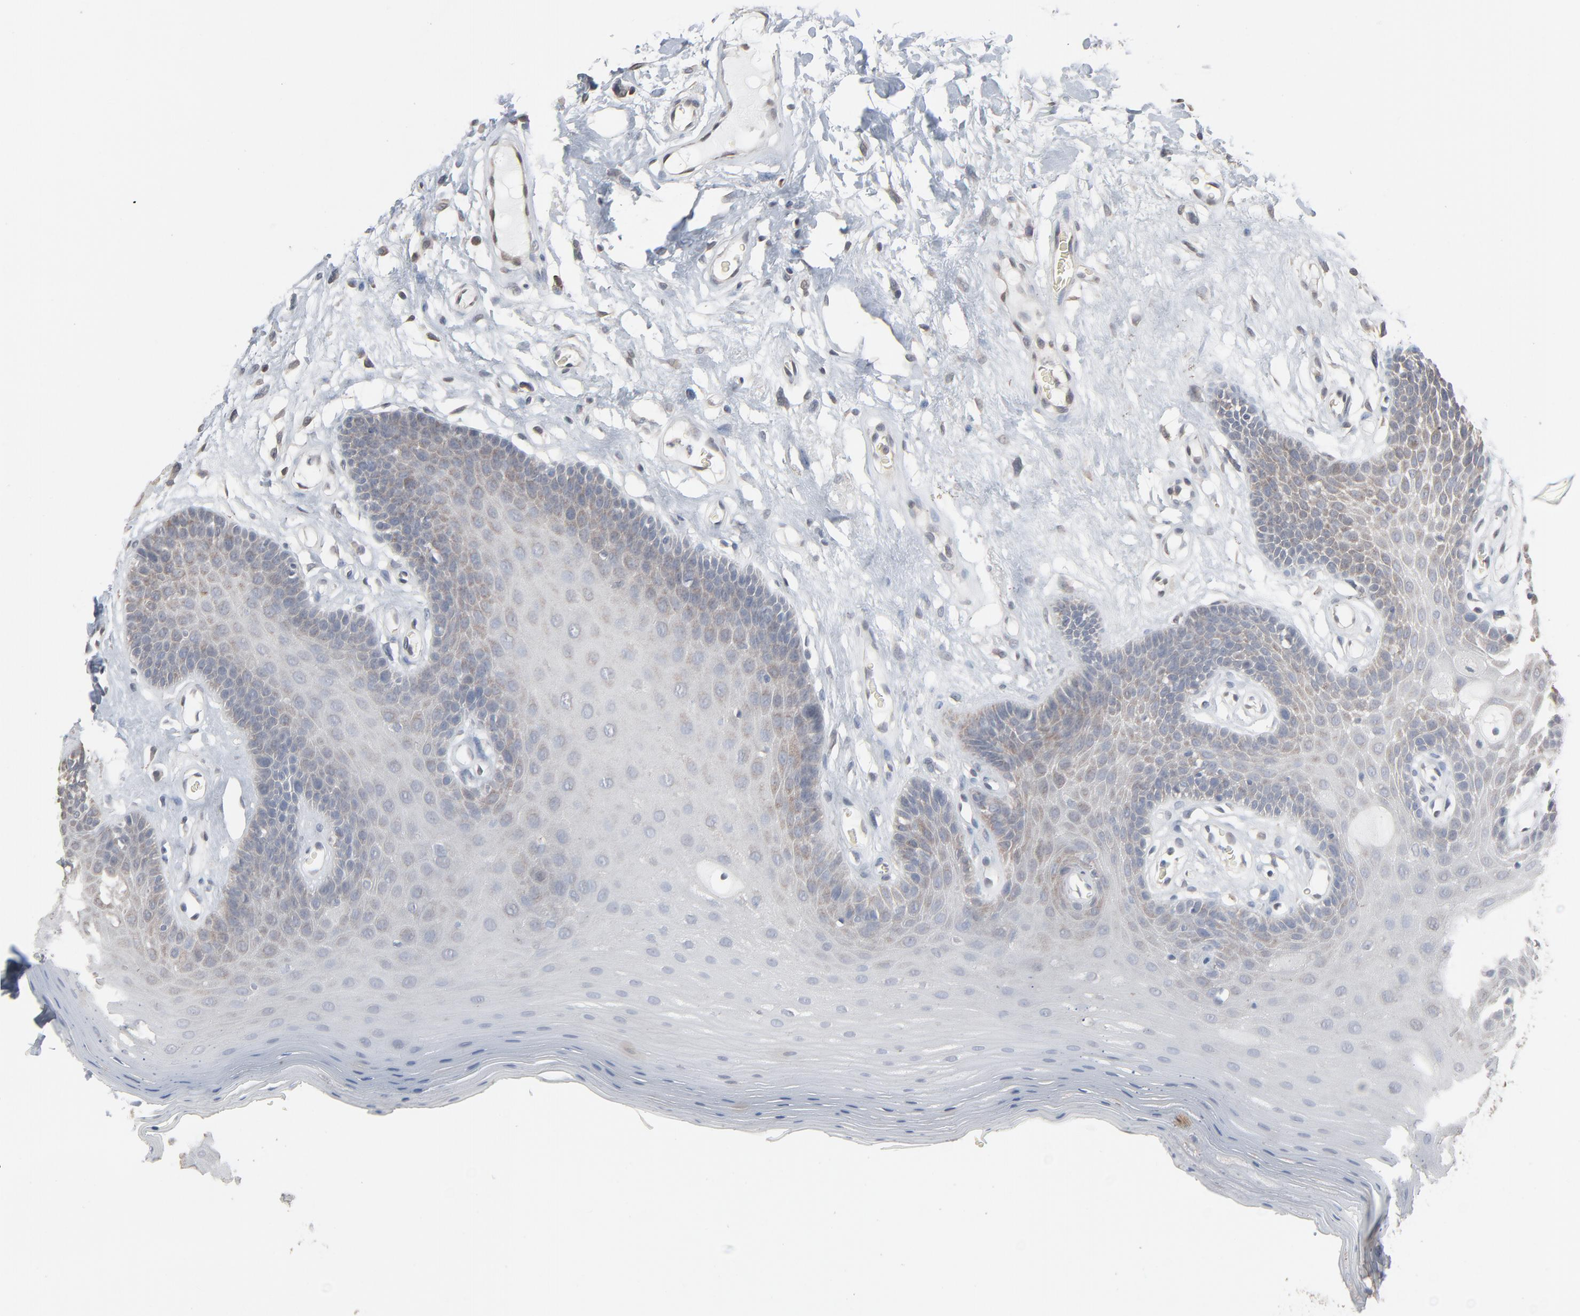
{"staining": {"intensity": "weak", "quantity": "<25%", "location": "cytoplasmic/membranous"}, "tissue": "oral mucosa", "cell_type": "Squamous epithelial cells", "image_type": "normal", "snomed": [{"axis": "morphology", "description": "Normal tissue, NOS"}, {"axis": "morphology", "description": "Squamous cell carcinoma, NOS"}, {"axis": "topography", "description": "Skeletal muscle"}, {"axis": "topography", "description": "Oral tissue"}, {"axis": "topography", "description": "Head-Neck"}], "caption": "Immunohistochemistry (IHC) image of unremarkable oral mucosa: human oral mucosa stained with DAB (3,3'-diaminobenzidine) displays no significant protein positivity in squamous epithelial cells. The staining is performed using DAB (3,3'-diaminobenzidine) brown chromogen with nuclei counter-stained in using hematoxylin.", "gene": "CCT5", "patient": {"sex": "male", "age": 71}}